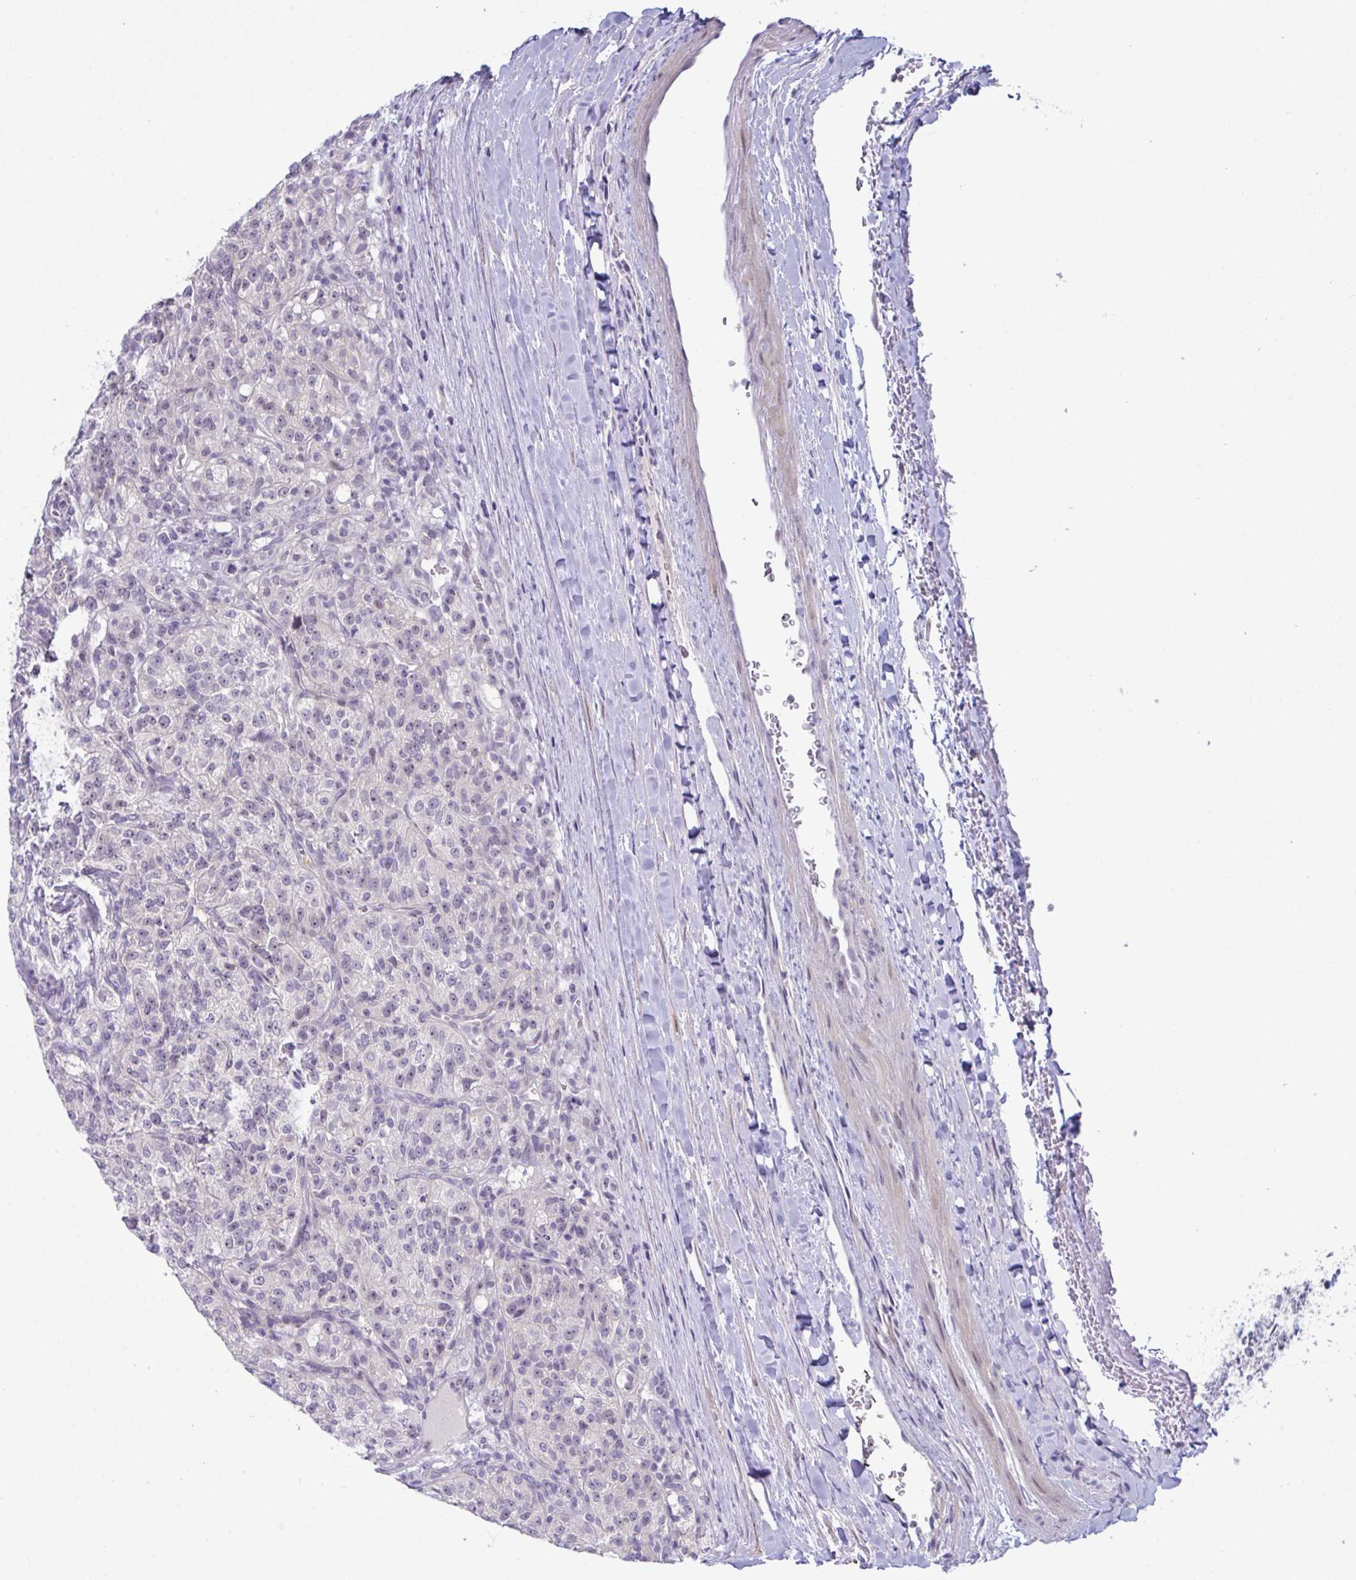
{"staining": {"intensity": "negative", "quantity": "none", "location": "none"}, "tissue": "renal cancer", "cell_type": "Tumor cells", "image_type": "cancer", "snomed": [{"axis": "morphology", "description": "Adenocarcinoma, NOS"}, {"axis": "topography", "description": "Kidney"}], "caption": "Protein analysis of adenocarcinoma (renal) exhibits no significant expression in tumor cells.", "gene": "USP35", "patient": {"sex": "female", "age": 63}}